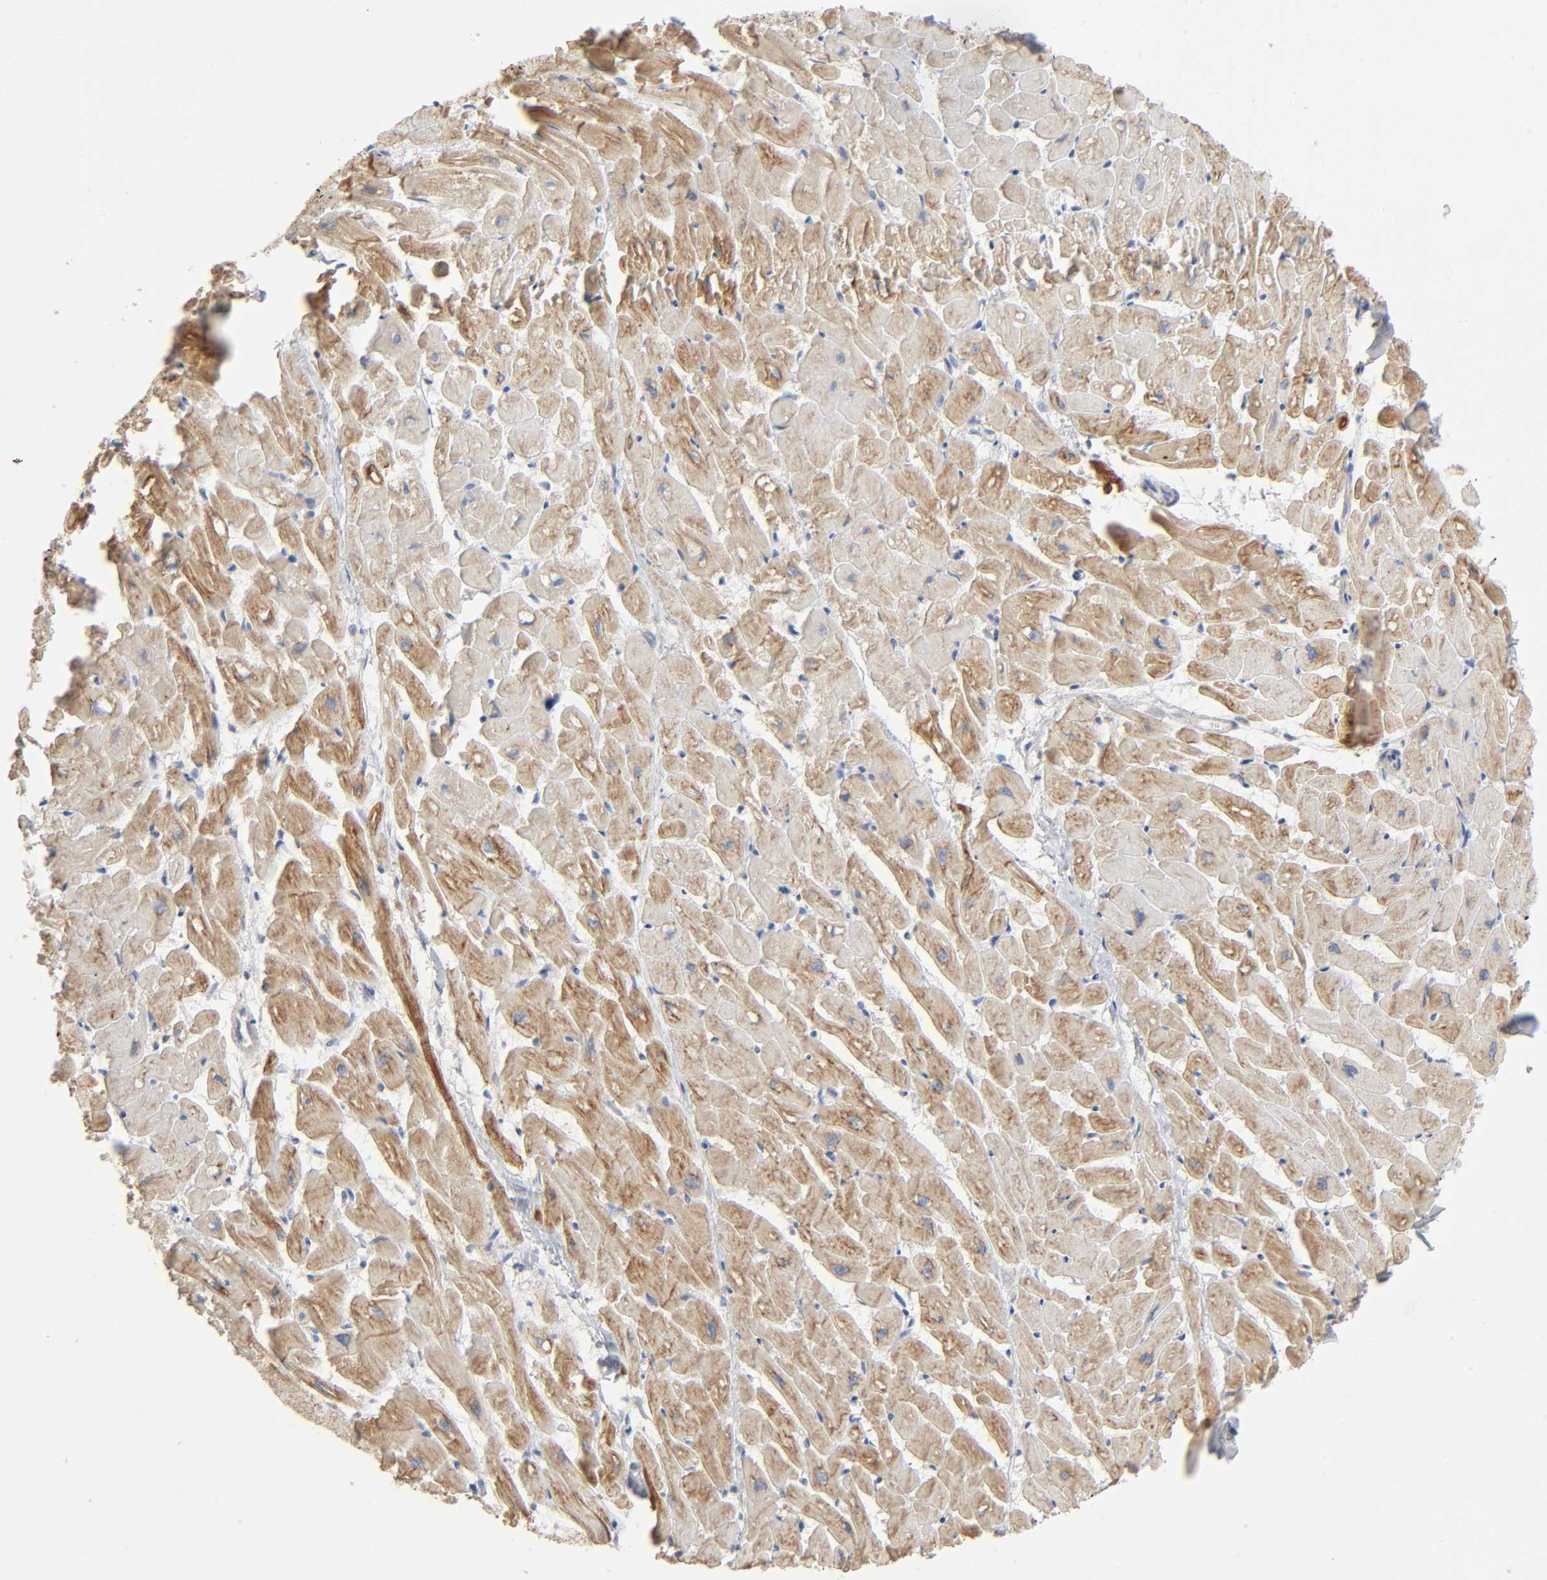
{"staining": {"intensity": "moderate", "quantity": ">75%", "location": "cytoplasmic/membranous"}, "tissue": "heart muscle", "cell_type": "Cardiomyocytes", "image_type": "normal", "snomed": [{"axis": "morphology", "description": "Normal tissue, NOS"}, {"axis": "topography", "description": "Heart"}], "caption": "A brown stain shows moderate cytoplasmic/membranous positivity of a protein in cardiomyocytes of benign heart muscle. (IHC, brightfield microscopy, high magnification).", "gene": "SYT16", "patient": {"sex": "female", "age": 19}}